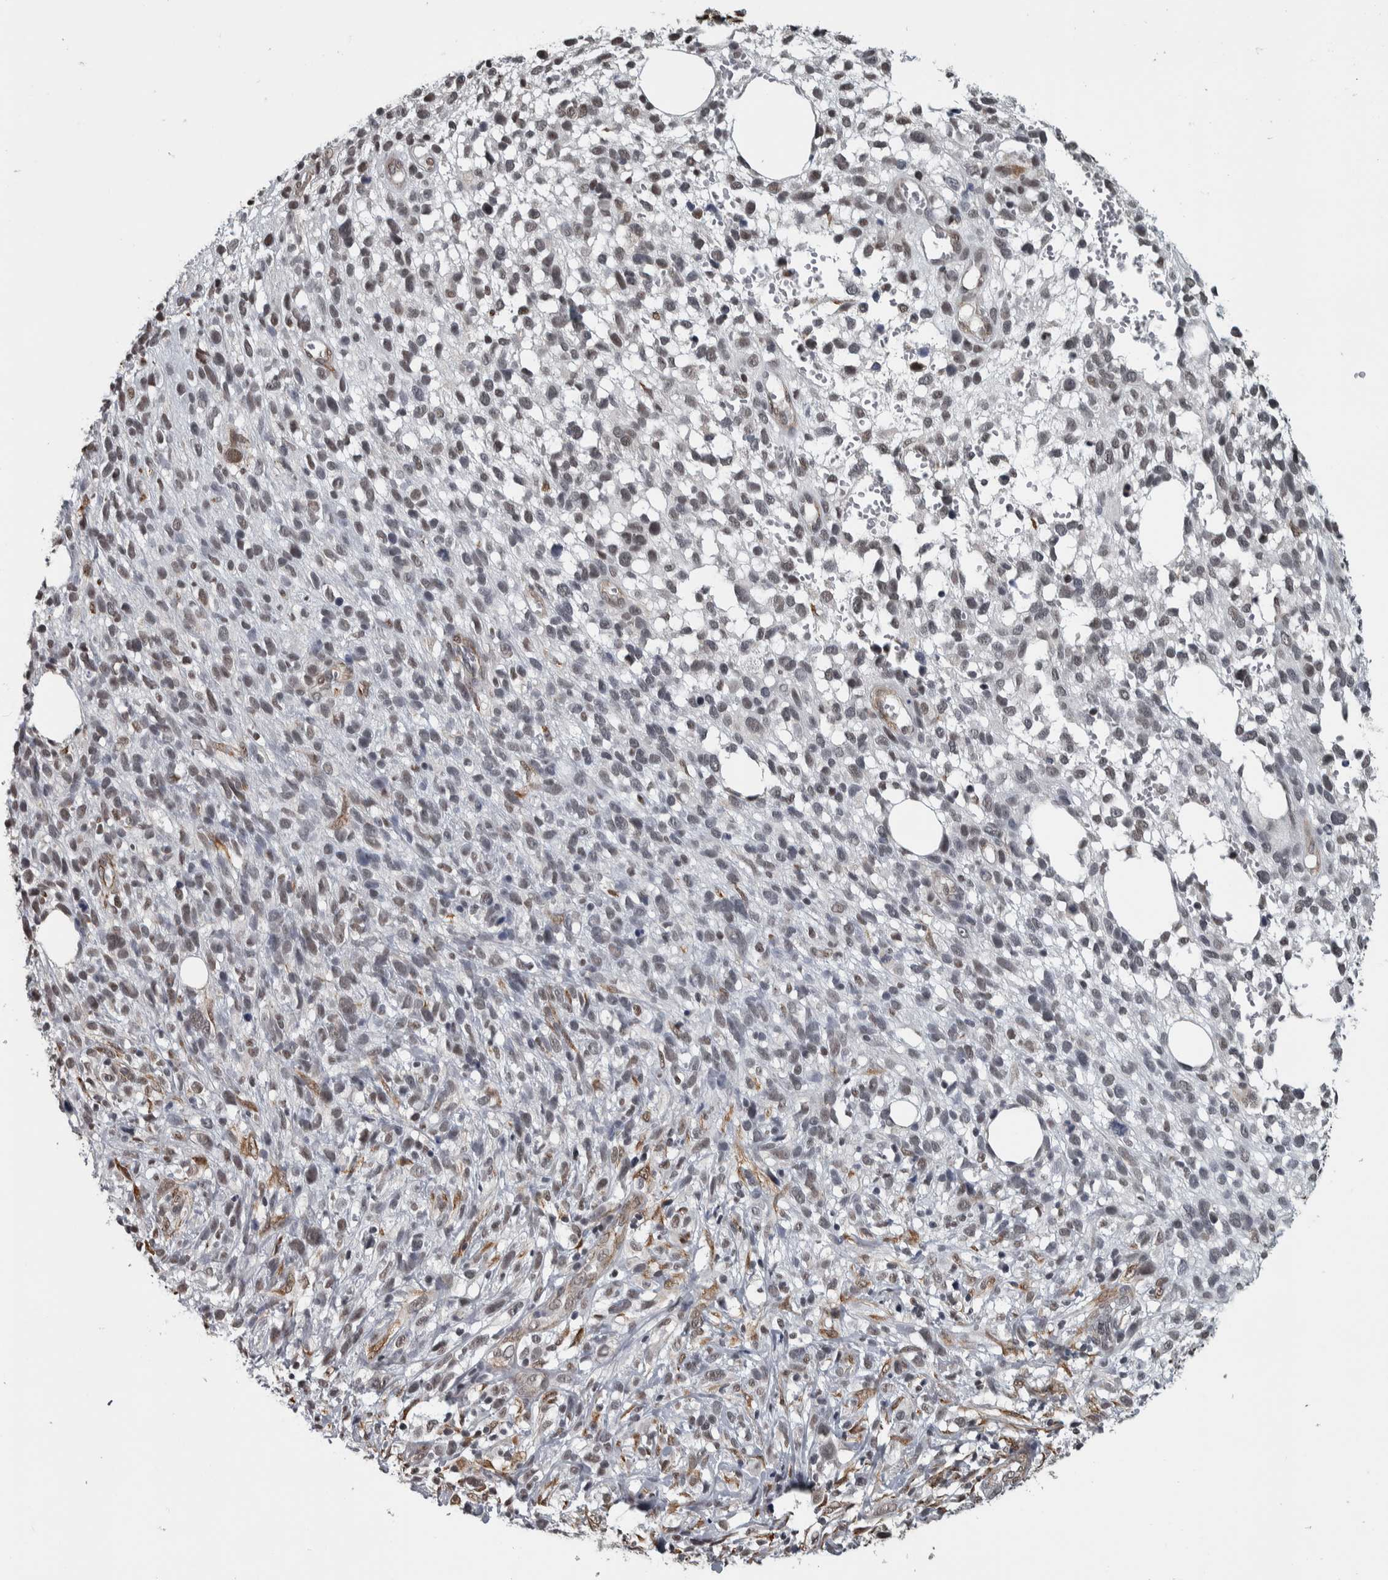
{"staining": {"intensity": "weak", "quantity": "<25%", "location": "nuclear"}, "tissue": "melanoma", "cell_type": "Tumor cells", "image_type": "cancer", "snomed": [{"axis": "morphology", "description": "Malignant melanoma, NOS"}, {"axis": "topography", "description": "Skin"}], "caption": "DAB immunohistochemical staining of human melanoma shows no significant staining in tumor cells.", "gene": "DDX42", "patient": {"sex": "female", "age": 55}}